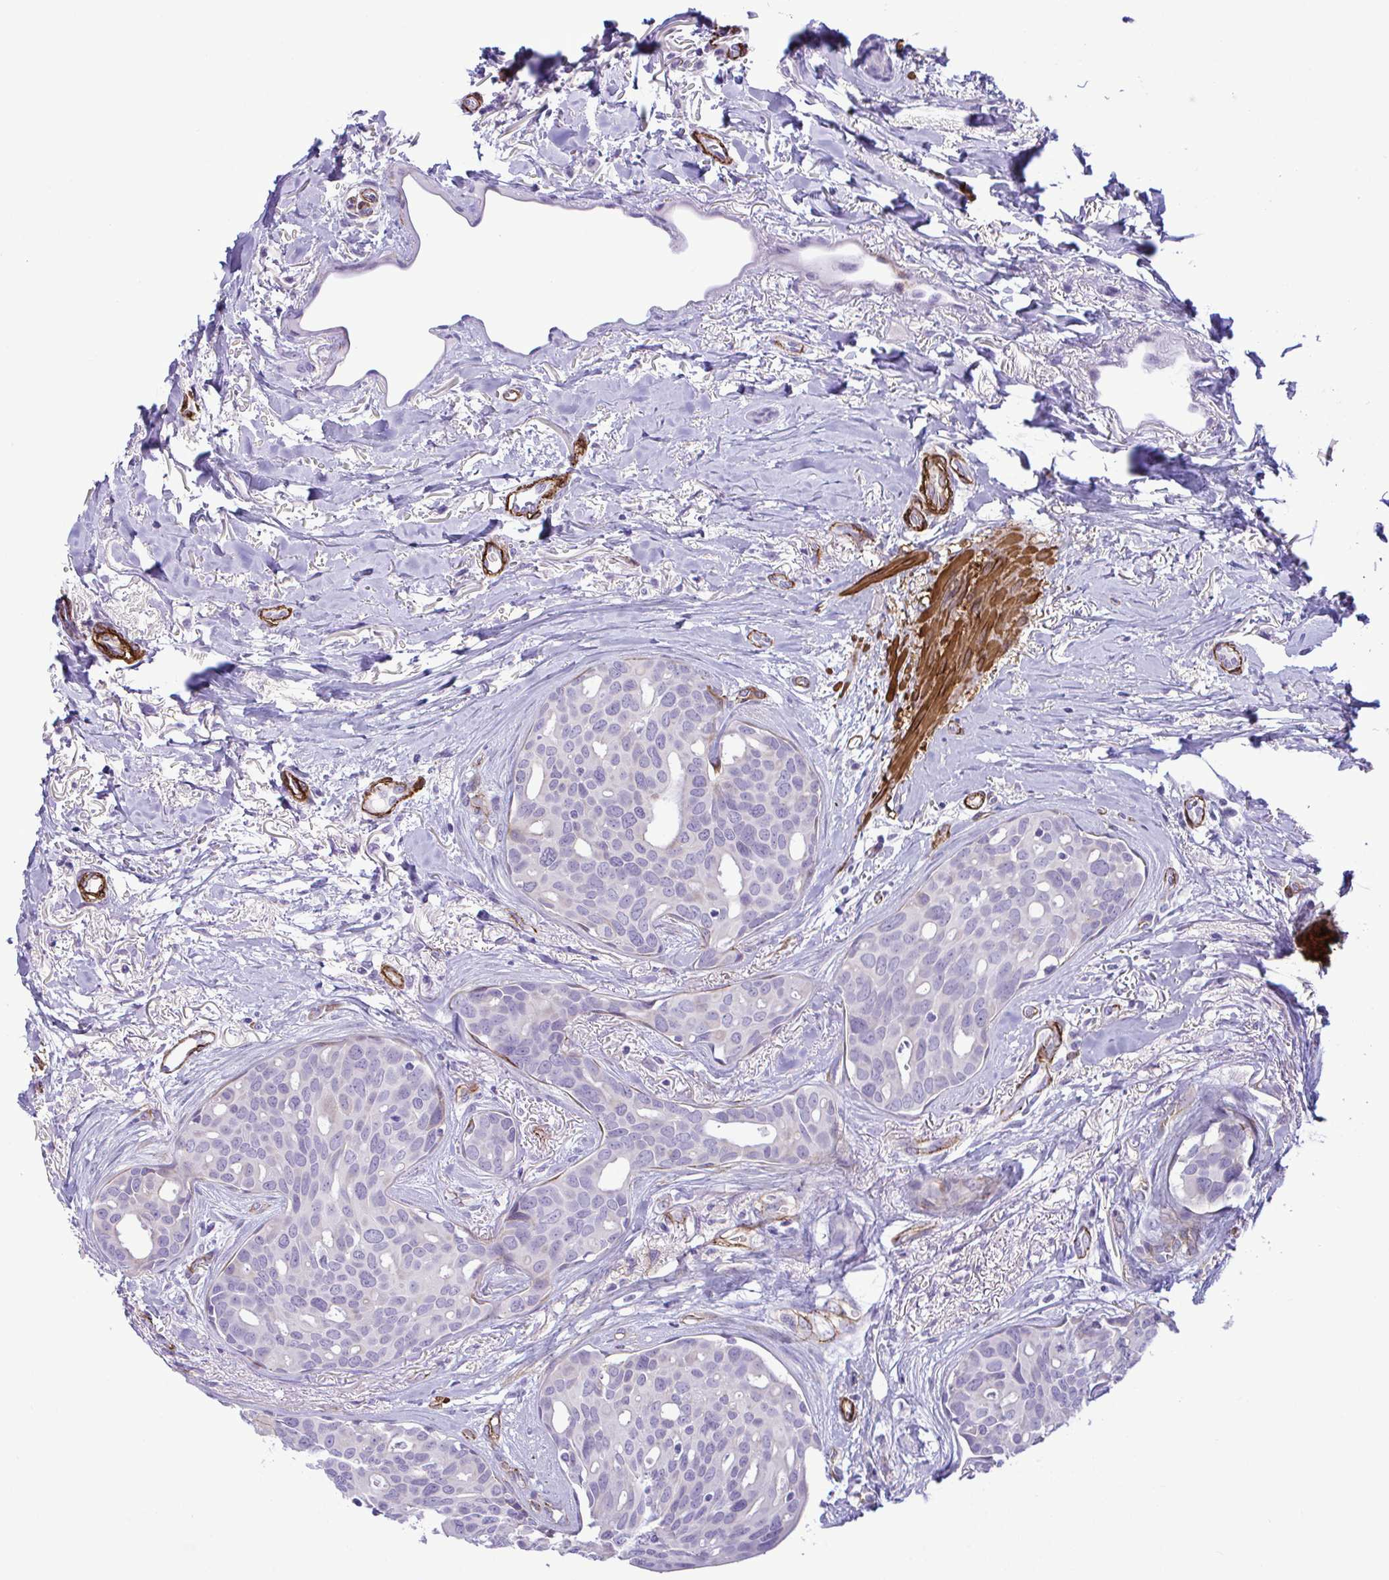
{"staining": {"intensity": "negative", "quantity": "none", "location": "none"}, "tissue": "breast cancer", "cell_type": "Tumor cells", "image_type": "cancer", "snomed": [{"axis": "morphology", "description": "Duct carcinoma"}, {"axis": "topography", "description": "Breast"}], "caption": "This is a image of immunohistochemistry staining of breast infiltrating ductal carcinoma, which shows no positivity in tumor cells.", "gene": "SYNPO2L", "patient": {"sex": "female", "age": 54}}